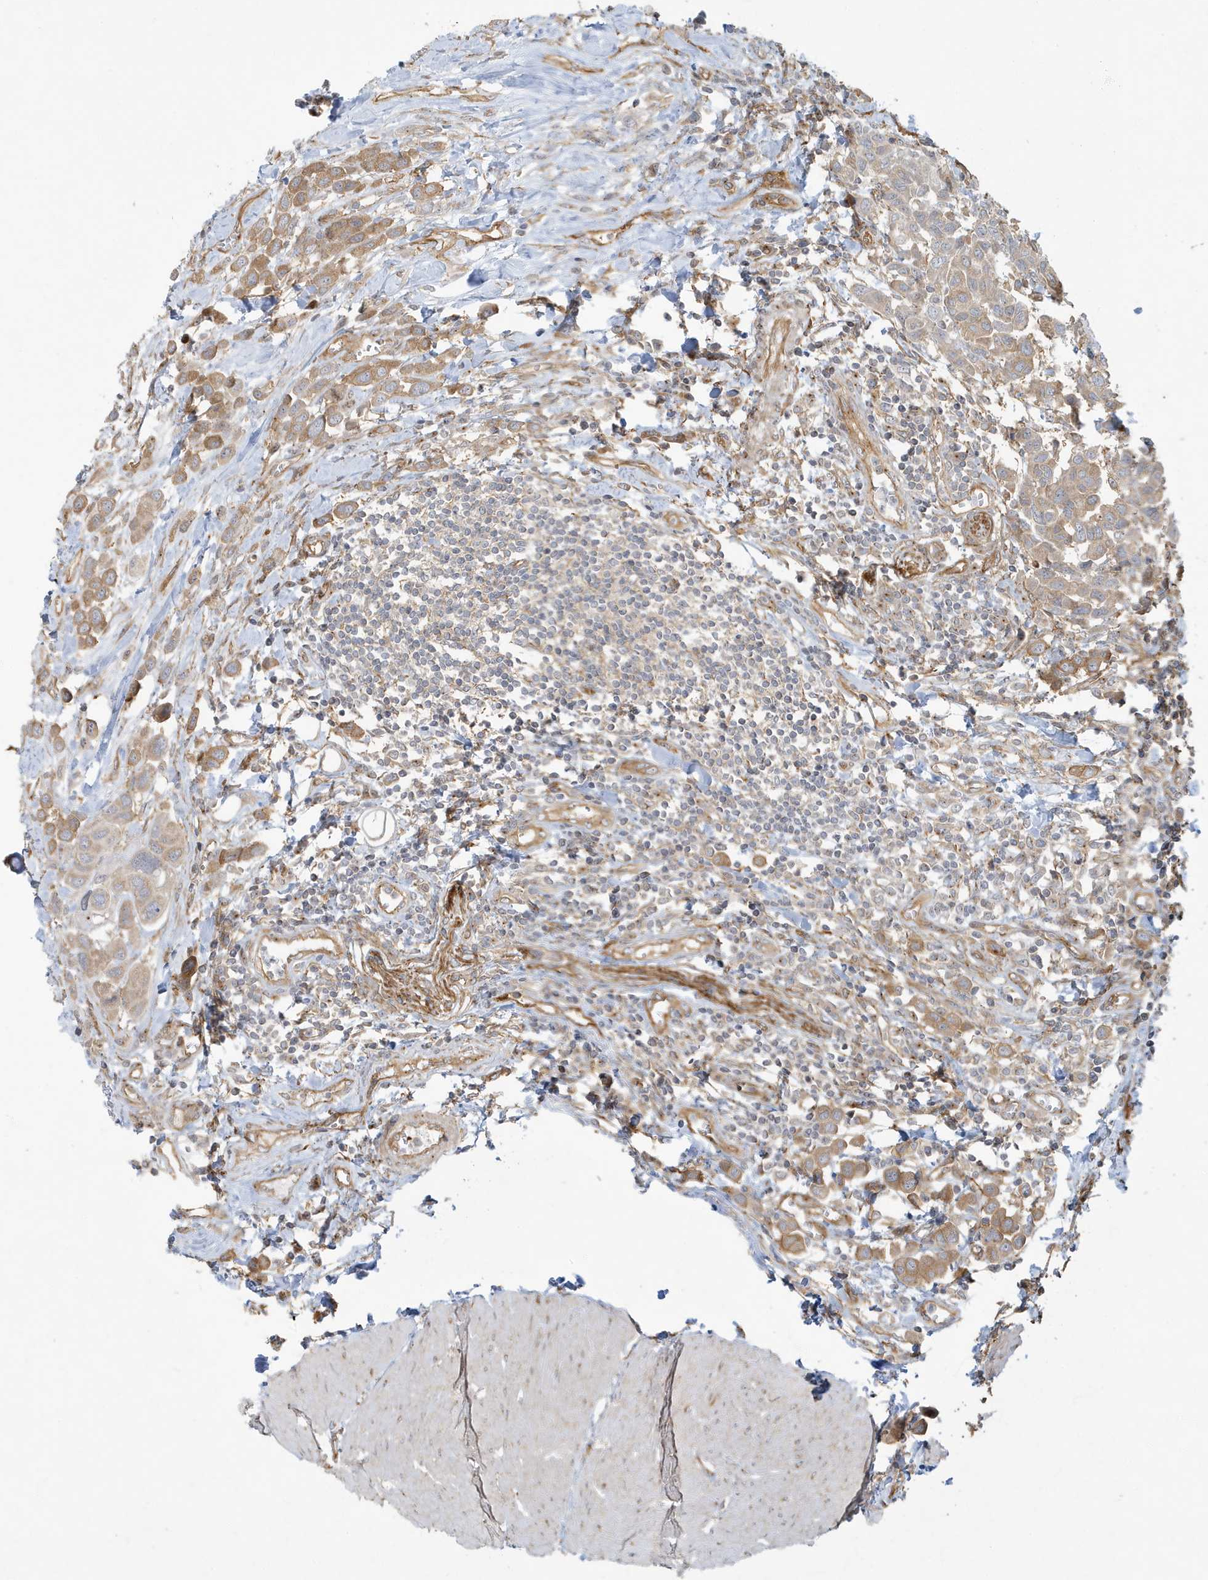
{"staining": {"intensity": "moderate", "quantity": ">75%", "location": "cytoplasmic/membranous"}, "tissue": "urothelial cancer", "cell_type": "Tumor cells", "image_type": "cancer", "snomed": [{"axis": "morphology", "description": "Urothelial carcinoma, High grade"}, {"axis": "topography", "description": "Urinary bladder"}], "caption": "There is medium levels of moderate cytoplasmic/membranous expression in tumor cells of urothelial cancer, as demonstrated by immunohistochemical staining (brown color).", "gene": "ATP23", "patient": {"sex": "male", "age": 50}}